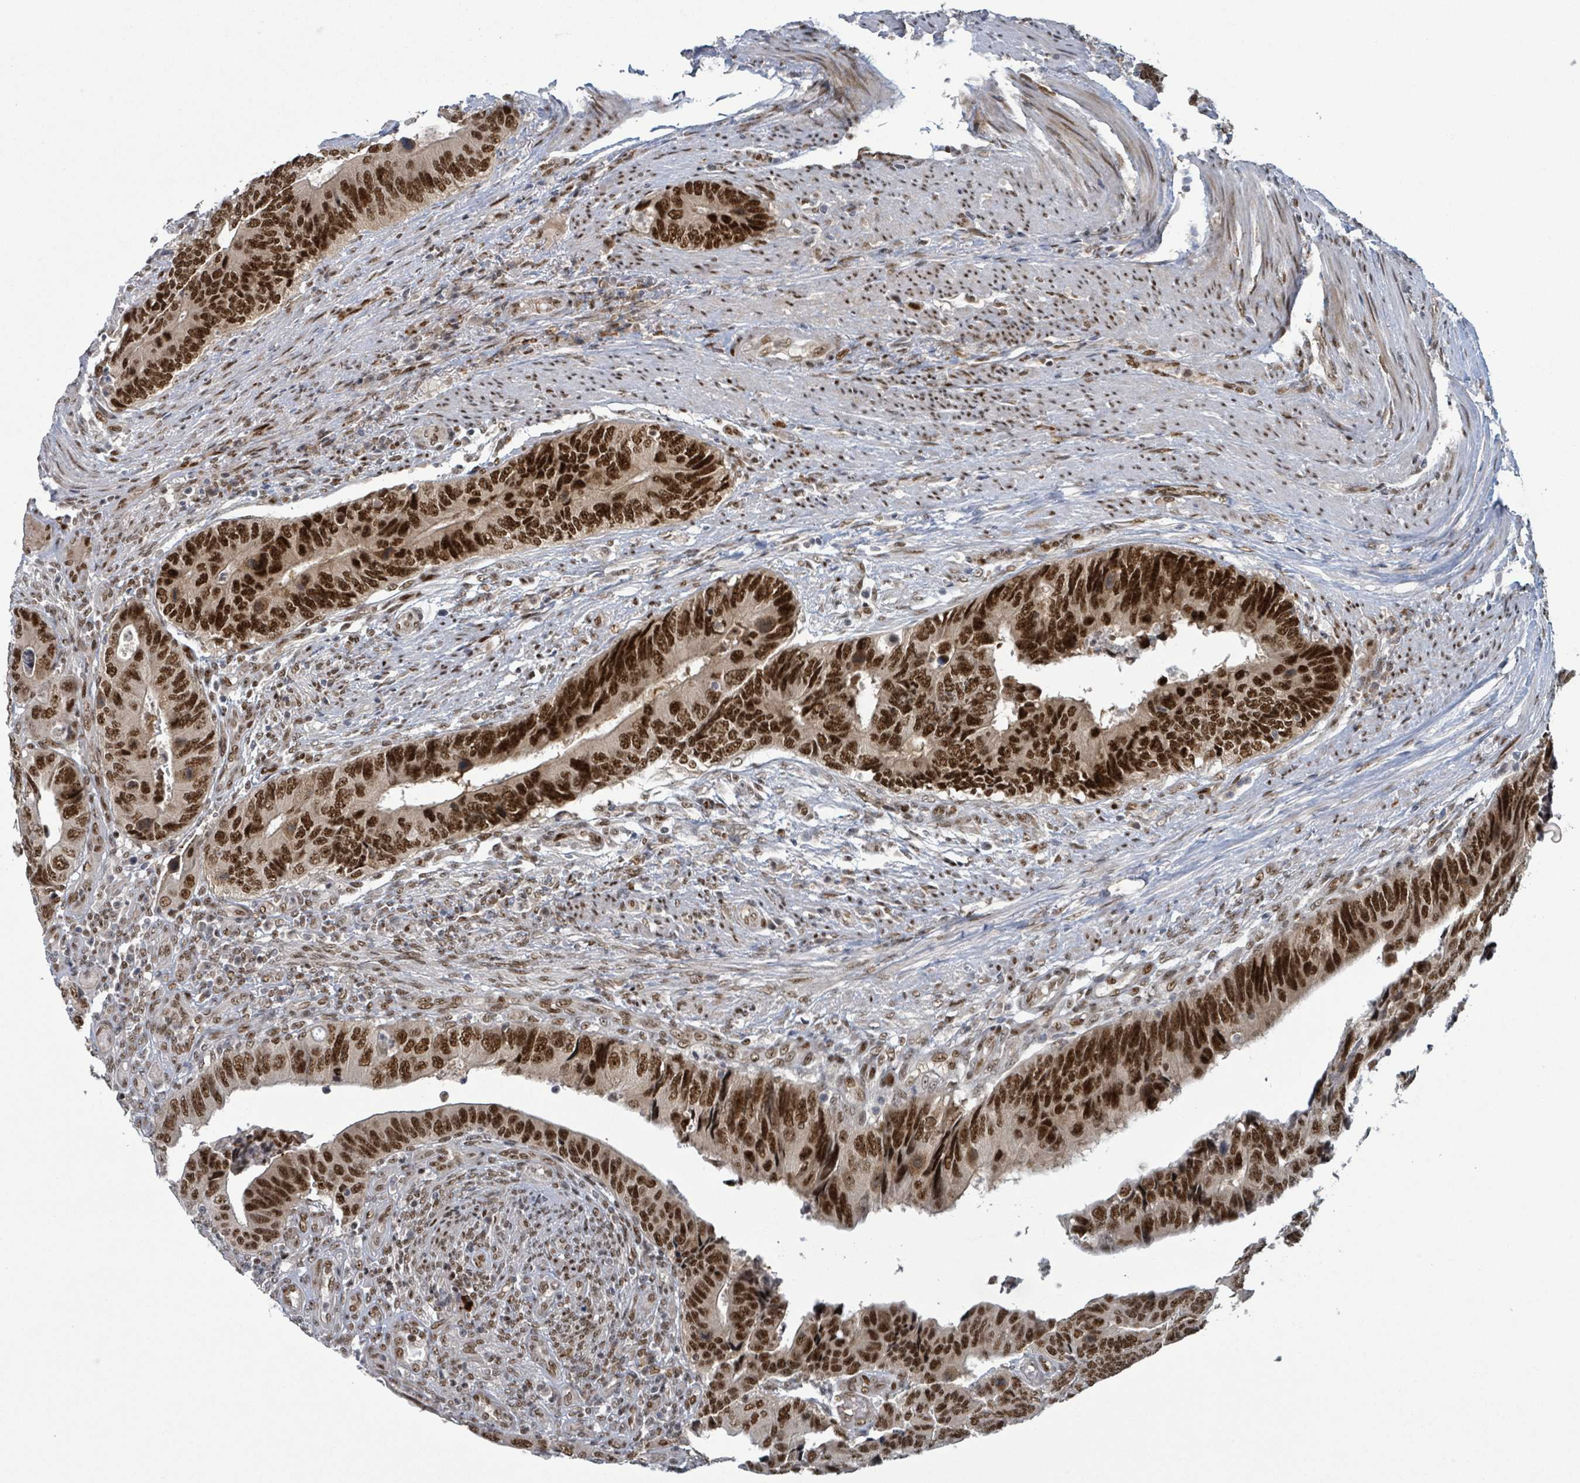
{"staining": {"intensity": "strong", "quantity": ">75%", "location": "nuclear"}, "tissue": "colorectal cancer", "cell_type": "Tumor cells", "image_type": "cancer", "snomed": [{"axis": "morphology", "description": "Adenocarcinoma, NOS"}, {"axis": "topography", "description": "Colon"}], "caption": "The micrograph exhibits a brown stain indicating the presence of a protein in the nuclear of tumor cells in colorectal adenocarcinoma.", "gene": "KLF3", "patient": {"sex": "male", "age": 87}}